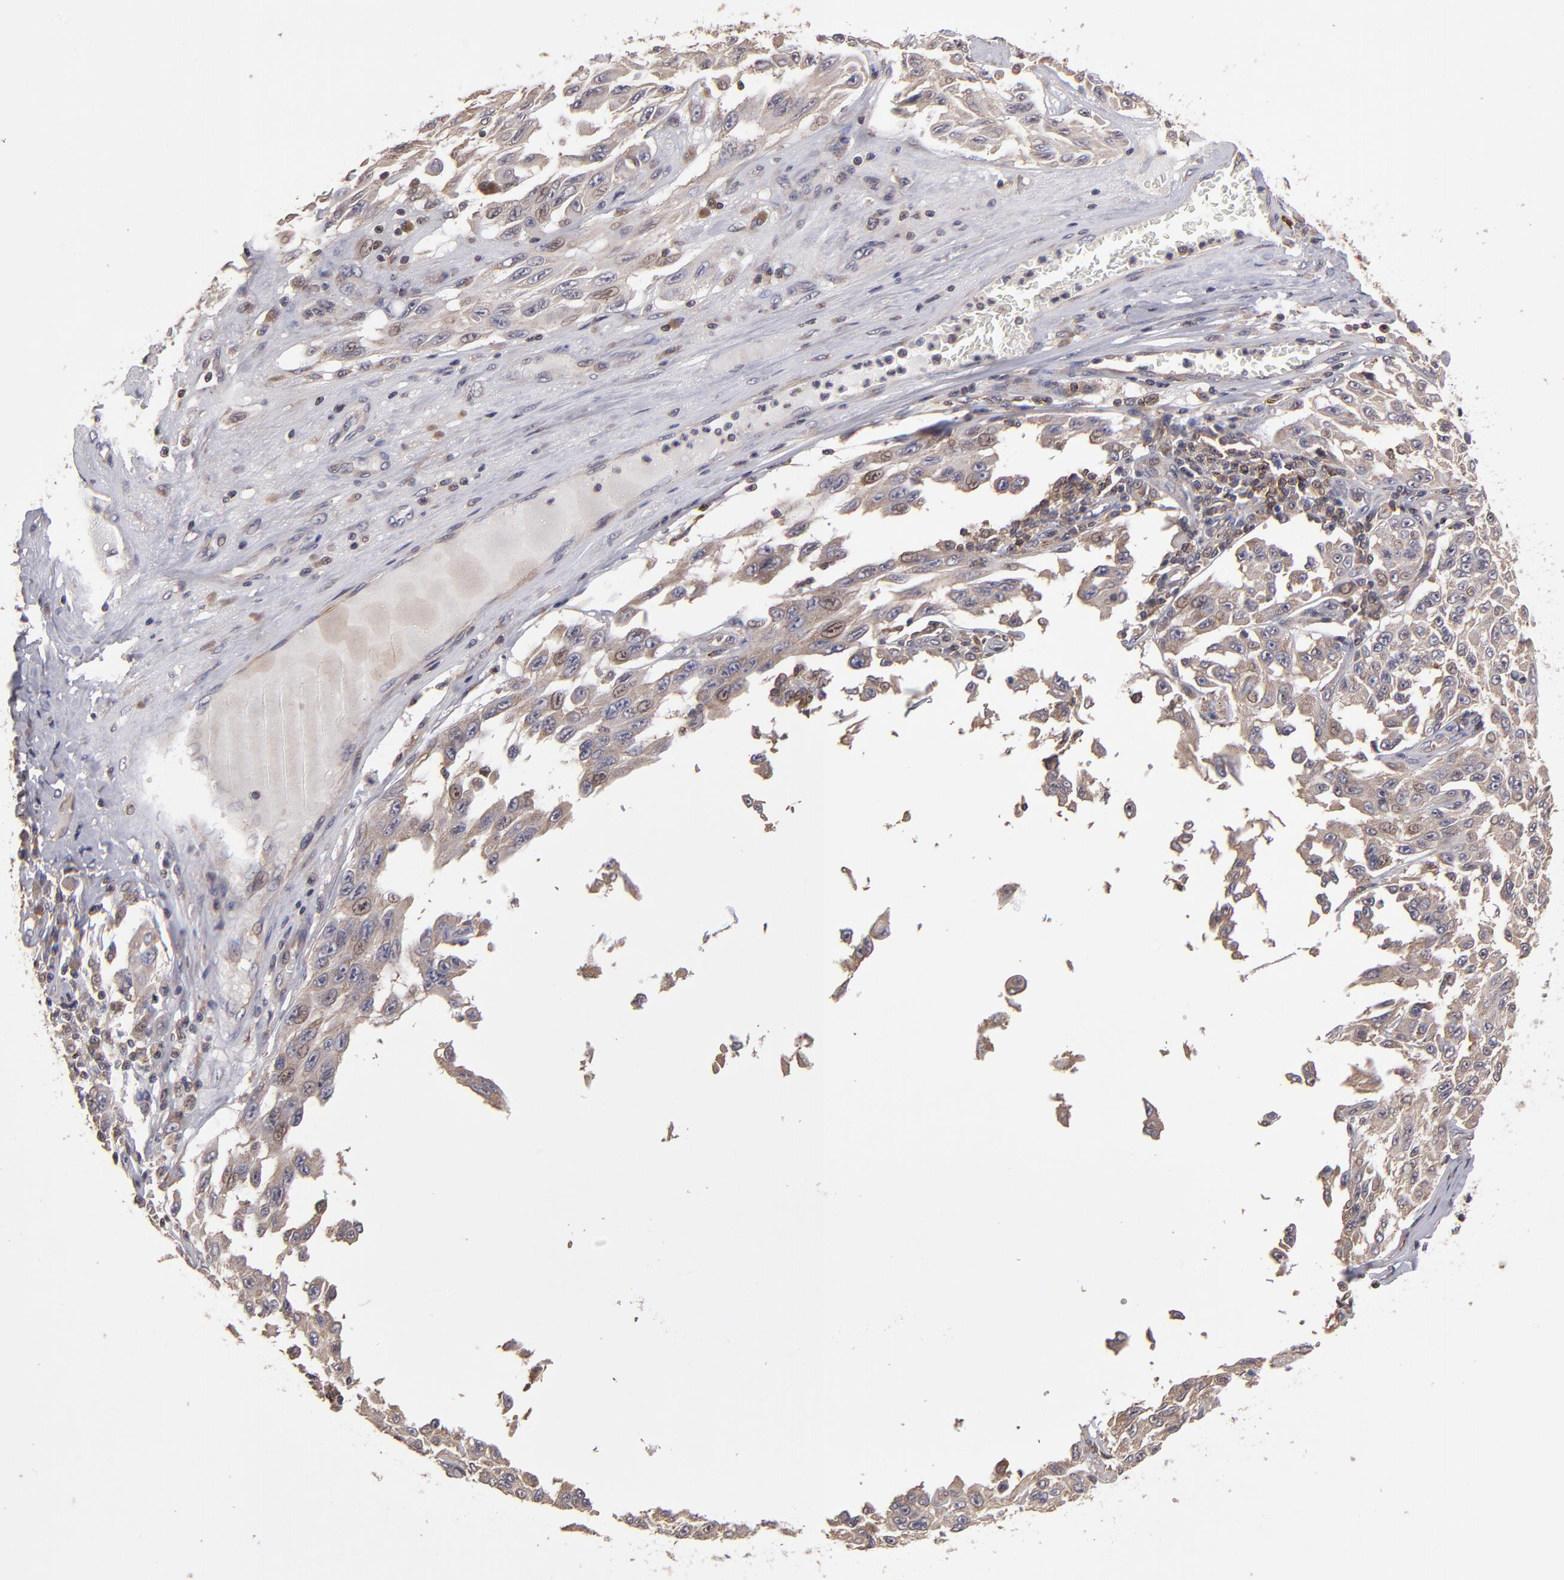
{"staining": {"intensity": "weak", "quantity": ">75%", "location": "cytoplasmic/membranous"}, "tissue": "melanoma", "cell_type": "Tumor cells", "image_type": "cancer", "snomed": [{"axis": "morphology", "description": "Malignant melanoma, NOS"}, {"axis": "topography", "description": "Skin"}], "caption": "A brown stain labels weak cytoplasmic/membranous staining of a protein in malignant melanoma tumor cells.", "gene": "NF2", "patient": {"sex": "male", "age": 30}}